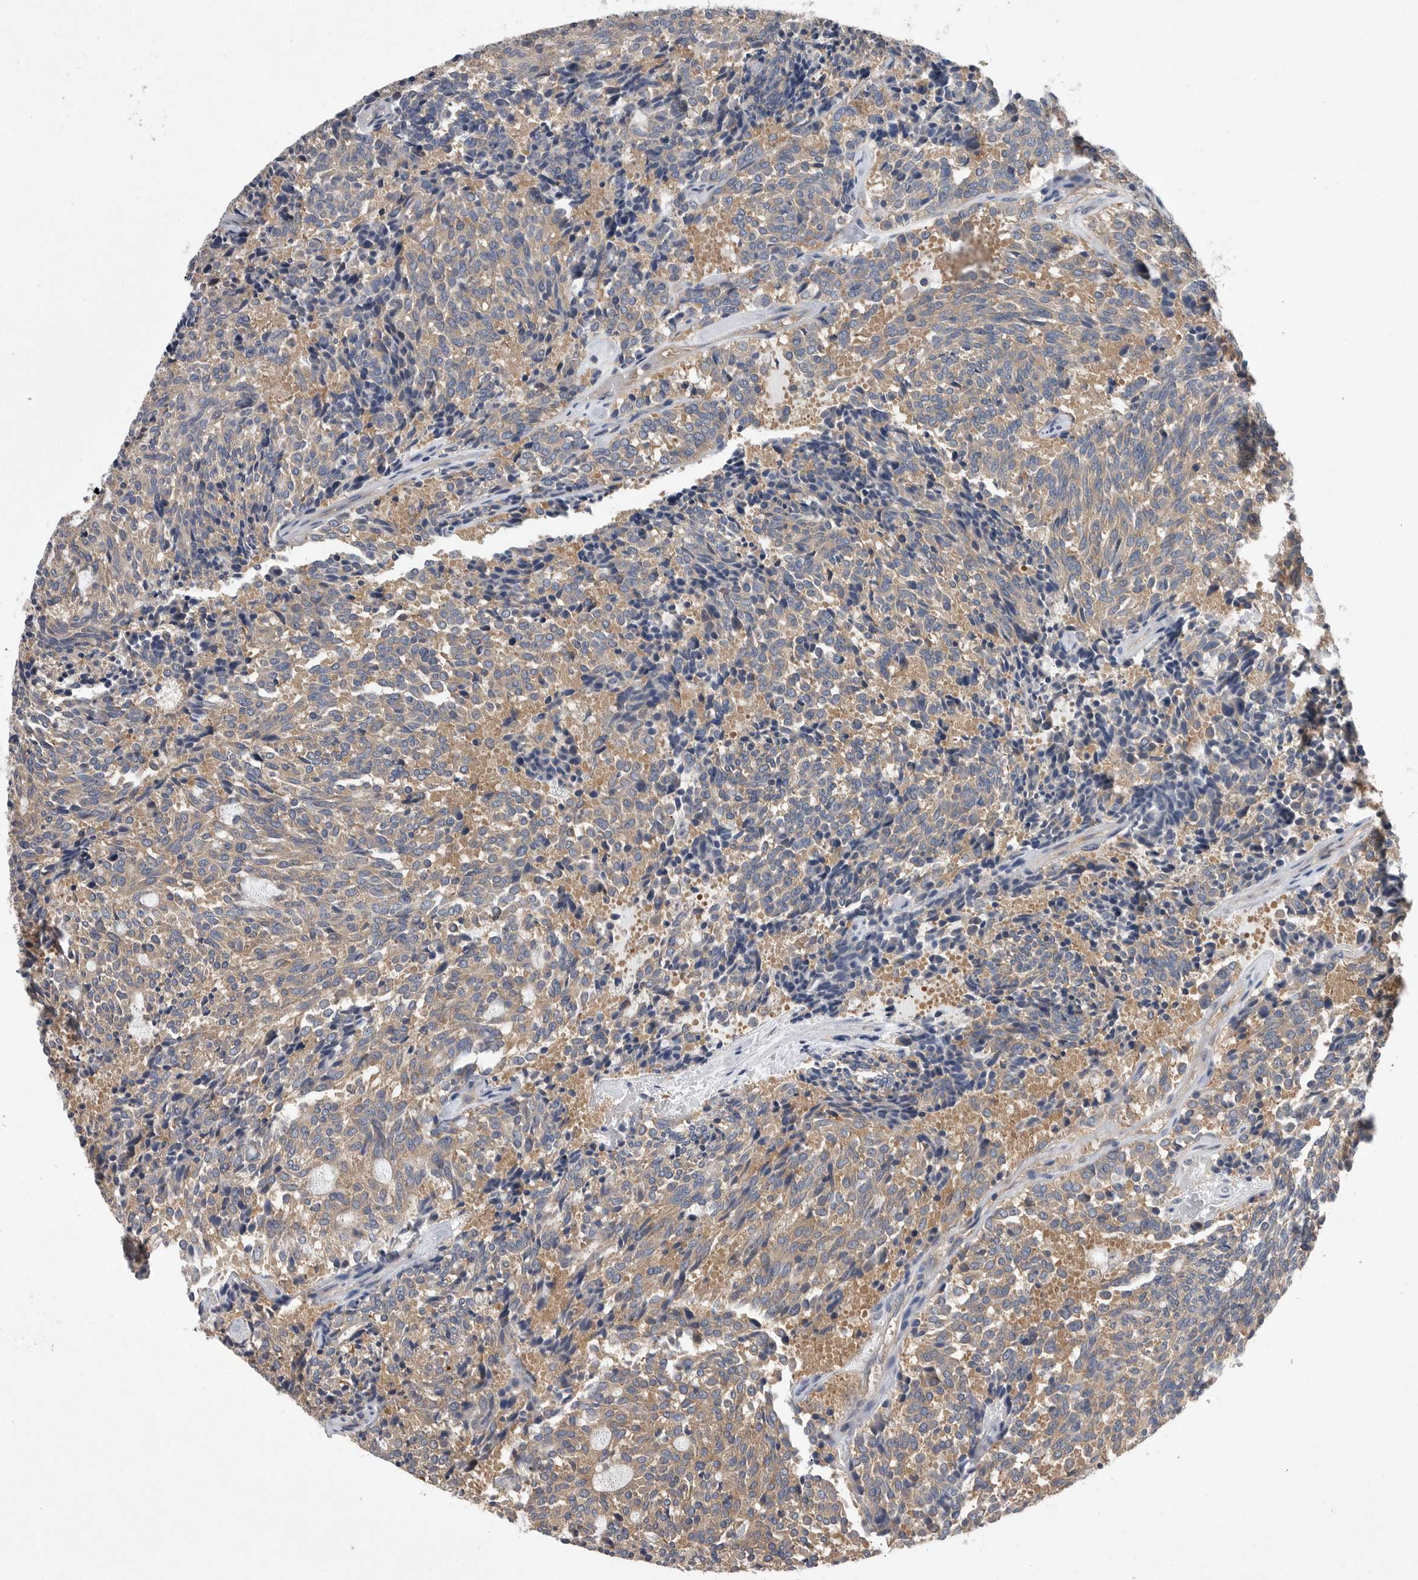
{"staining": {"intensity": "weak", "quantity": "25%-75%", "location": "cytoplasmic/membranous"}, "tissue": "carcinoid", "cell_type": "Tumor cells", "image_type": "cancer", "snomed": [{"axis": "morphology", "description": "Carcinoid, malignant, NOS"}, {"axis": "topography", "description": "Pancreas"}], "caption": "Carcinoid (malignant) tissue displays weak cytoplasmic/membranous staining in approximately 25%-75% of tumor cells", "gene": "OXR1", "patient": {"sex": "female", "age": 54}}